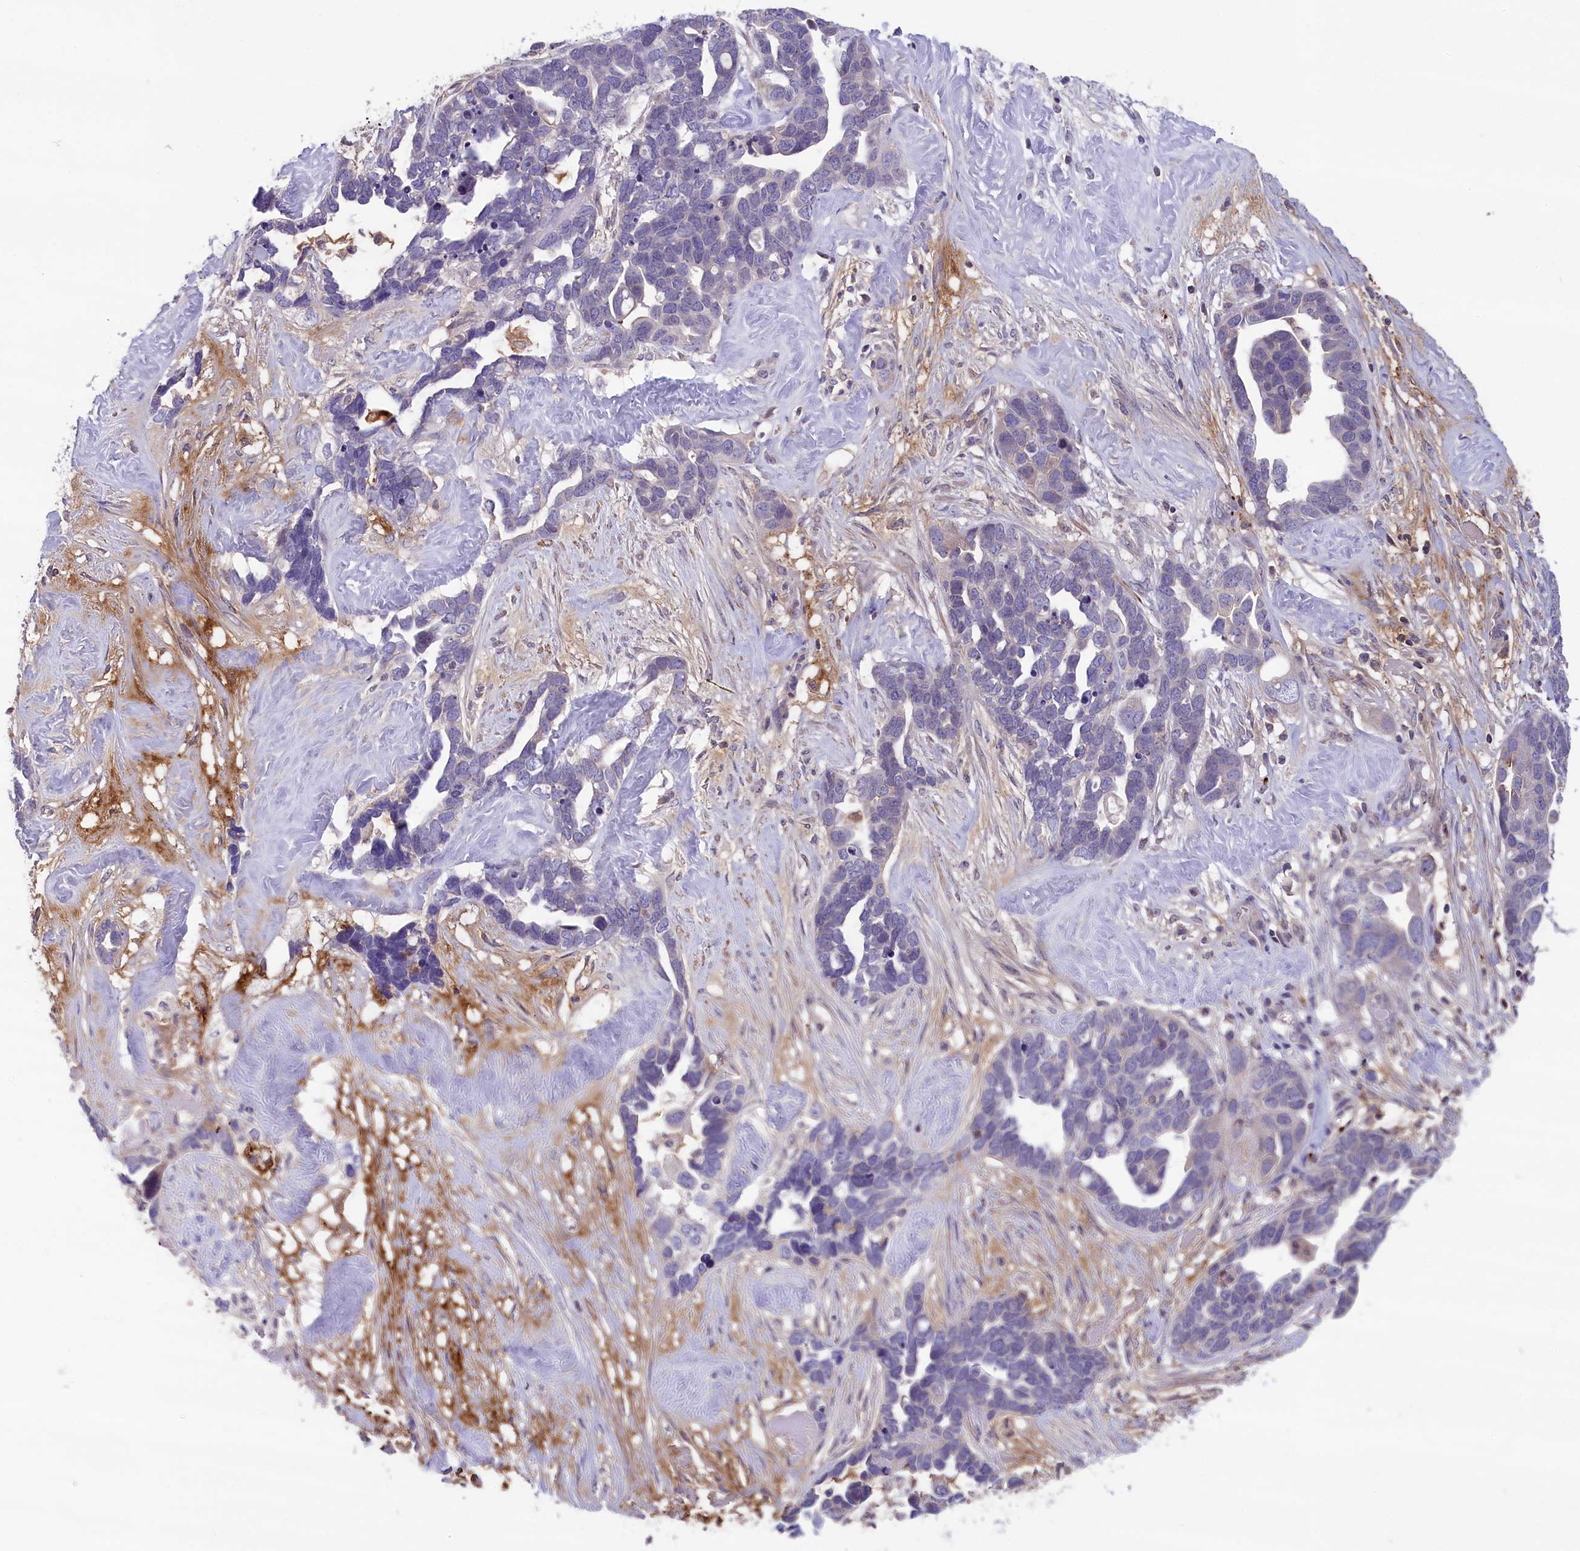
{"staining": {"intensity": "negative", "quantity": "none", "location": "none"}, "tissue": "ovarian cancer", "cell_type": "Tumor cells", "image_type": "cancer", "snomed": [{"axis": "morphology", "description": "Cystadenocarcinoma, serous, NOS"}, {"axis": "topography", "description": "Ovary"}], "caption": "Ovarian cancer (serous cystadenocarcinoma) was stained to show a protein in brown. There is no significant staining in tumor cells.", "gene": "HEATR3", "patient": {"sex": "female", "age": 54}}